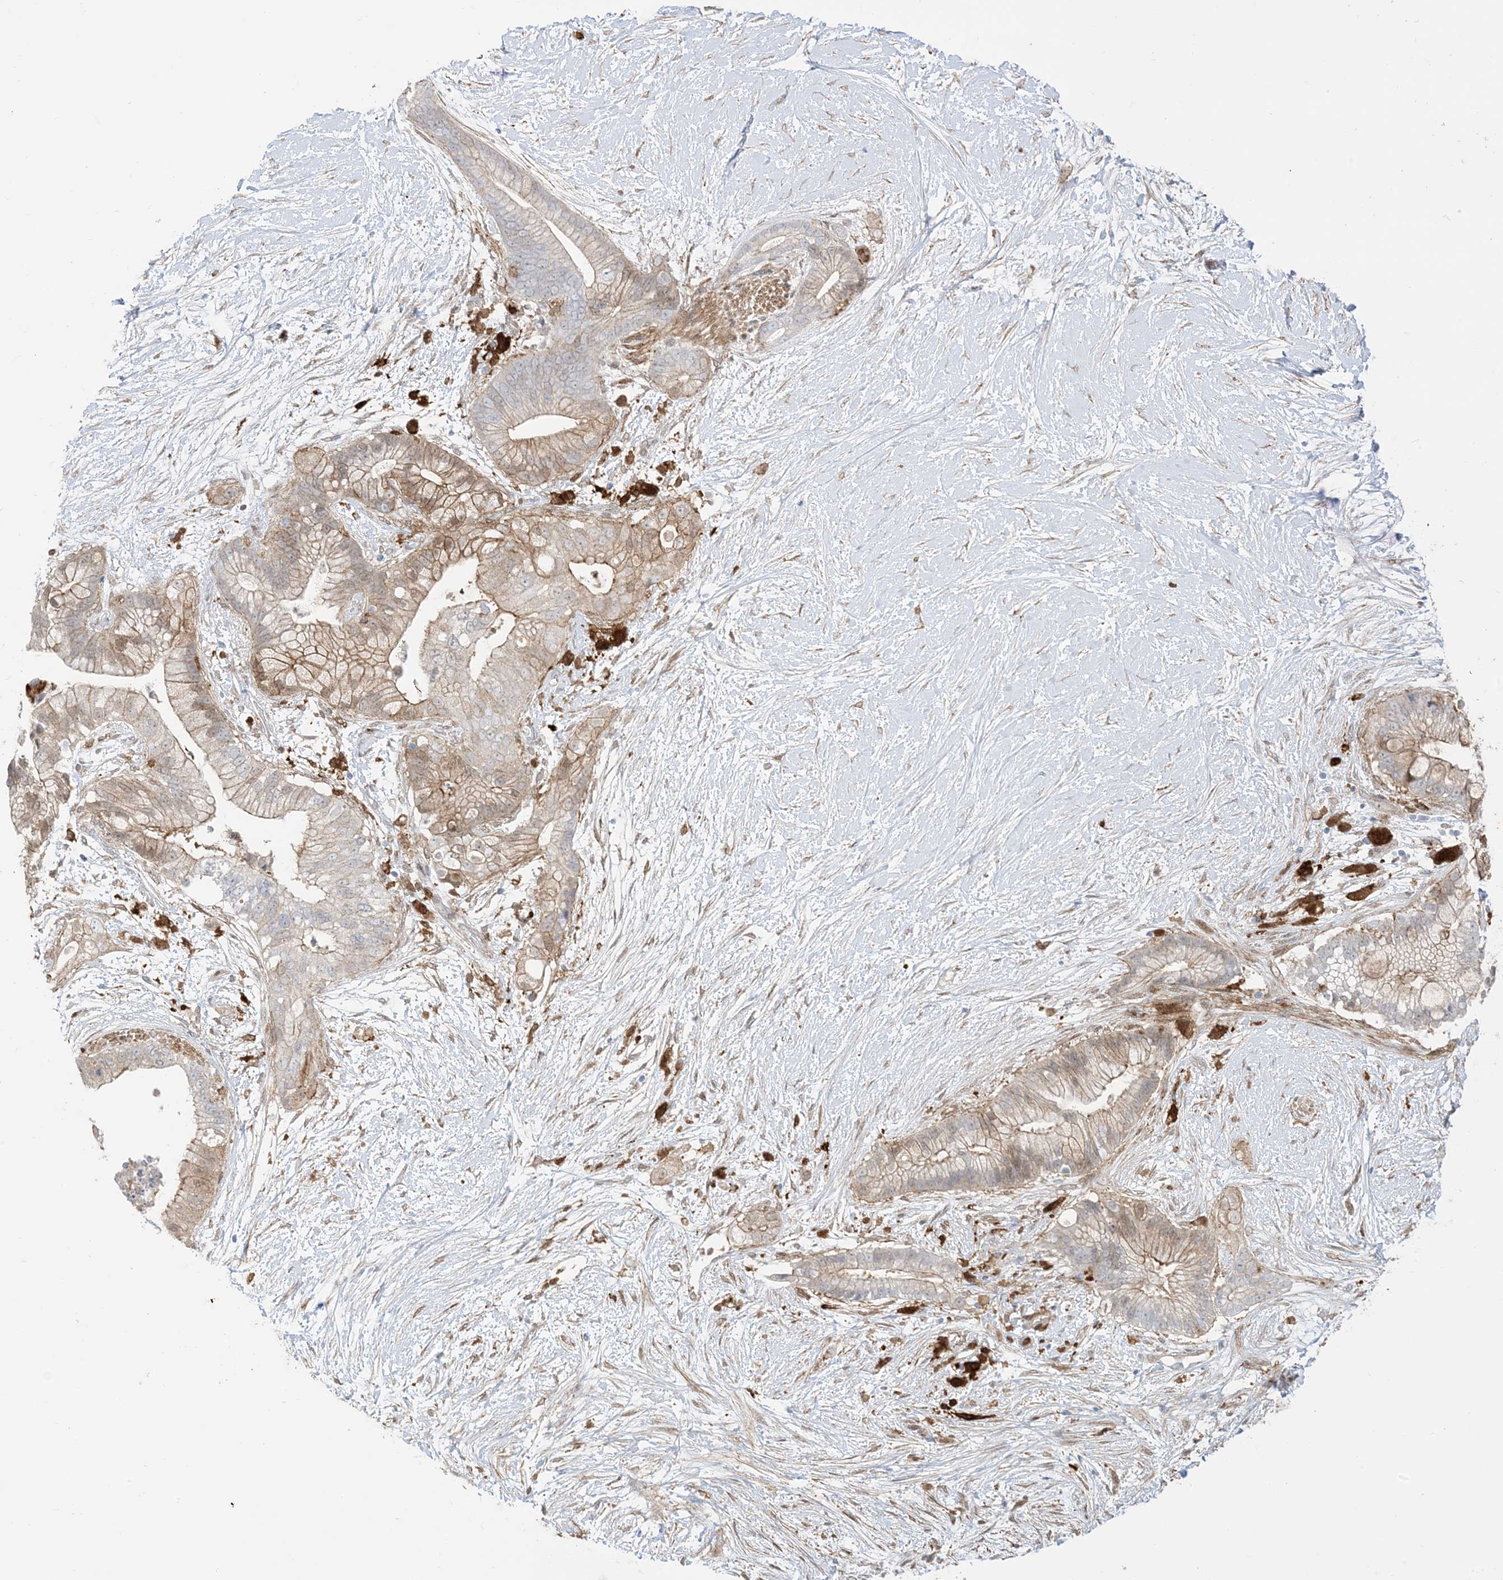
{"staining": {"intensity": "moderate", "quantity": "25%-75%", "location": "cytoplasmic/membranous"}, "tissue": "pancreatic cancer", "cell_type": "Tumor cells", "image_type": "cancer", "snomed": [{"axis": "morphology", "description": "Adenocarcinoma, NOS"}, {"axis": "topography", "description": "Pancreas"}], "caption": "The immunohistochemical stain labels moderate cytoplasmic/membranous positivity in tumor cells of pancreatic cancer tissue.", "gene": "GSN", "patient": {"sex": "male", "age": 53}}